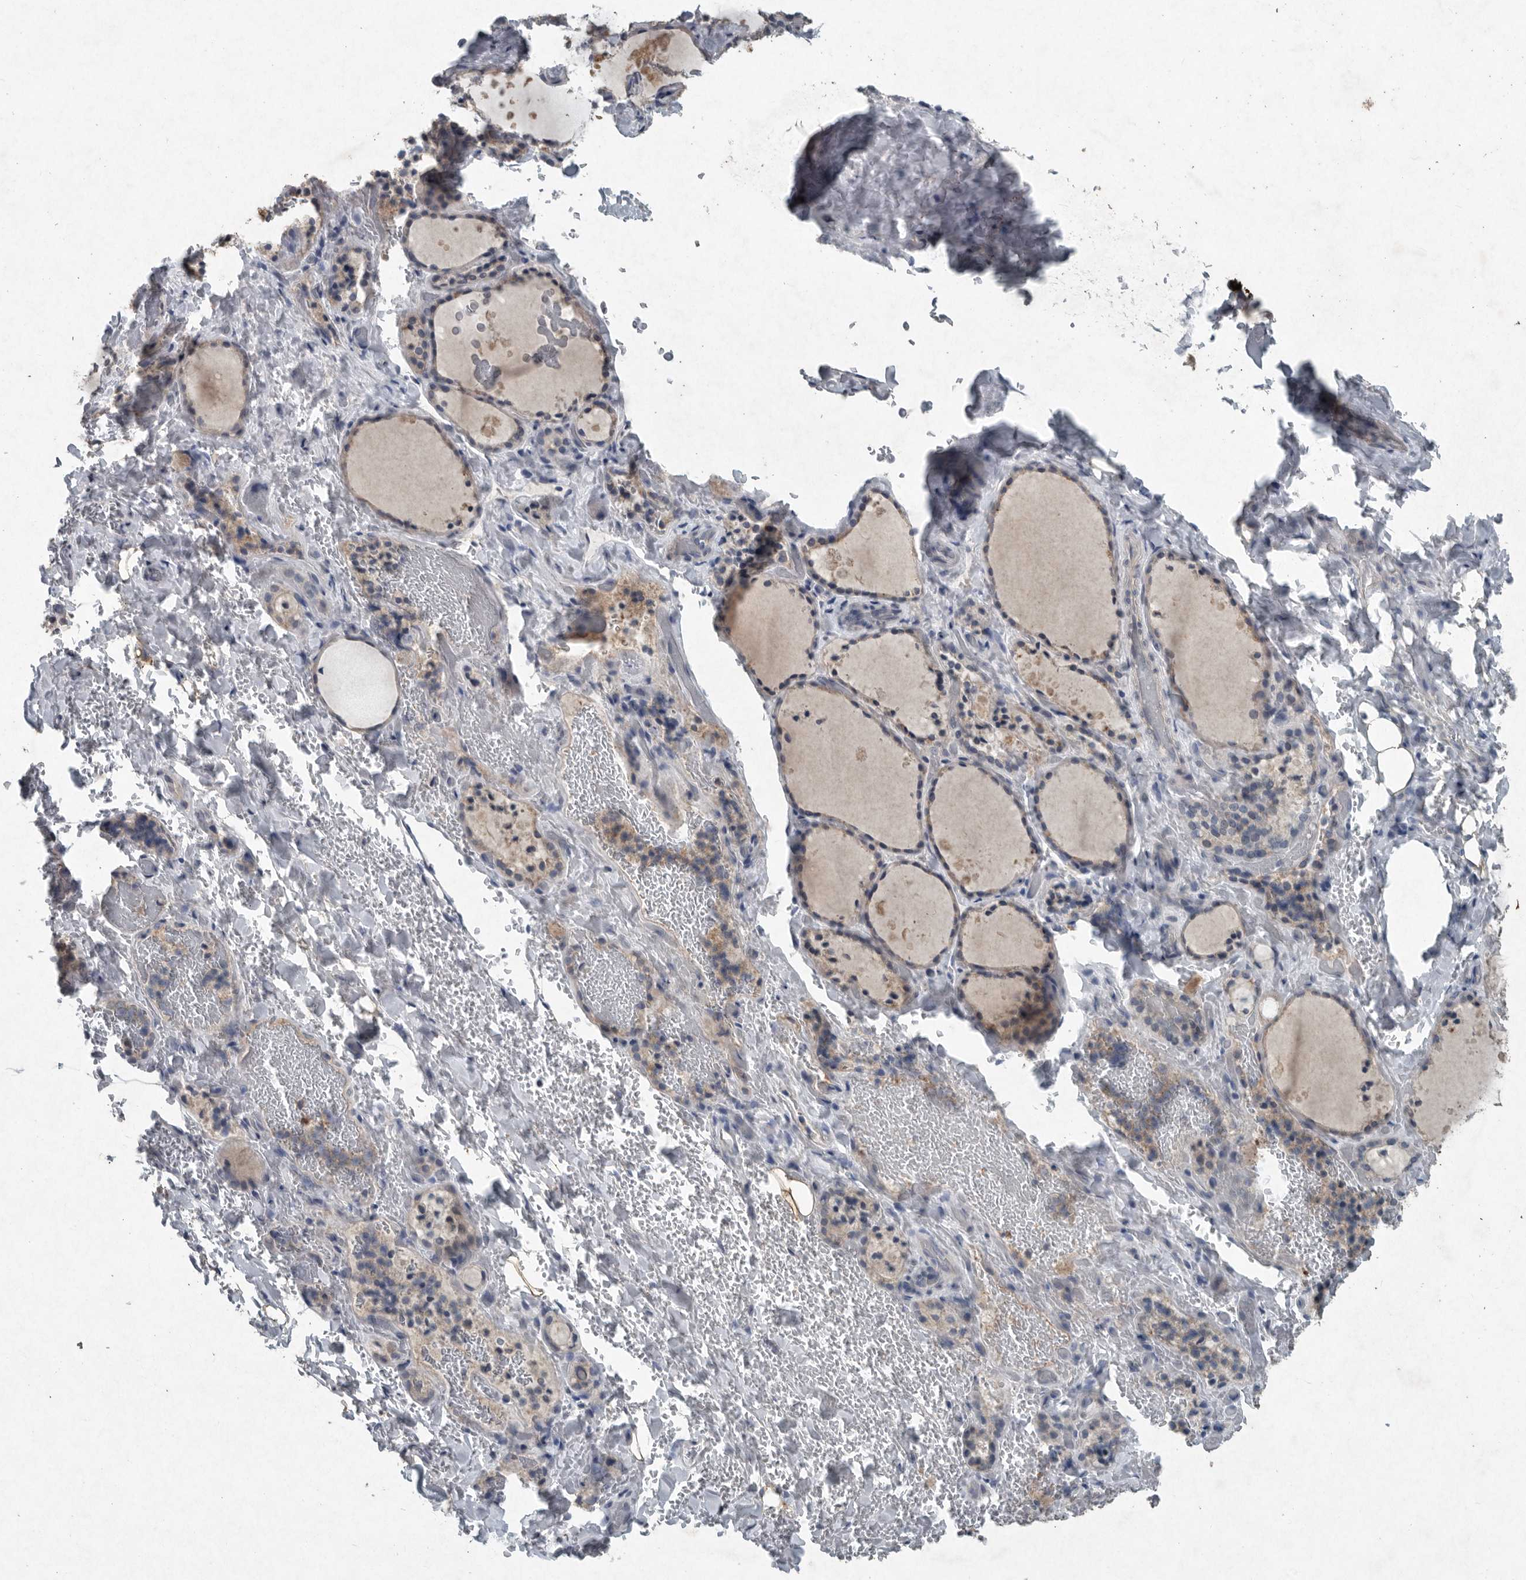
{"staining": {"intensity": "weak", "quantity": "<25%", "location": "cytoplasmic/membranous"}, "tissue": "thyroid gland", "cell_type": "Glandular cells", "image_type": "normal", "snomed": [{"axis": "morphology", "description": "Normal tissue, NOS"}, {"axis": "topography", "description": "Thyroid gland"}], "caption": "The photomicrograph shows no staining of glandular cells in benign thyroid gland.", "gene": "IL20", "patient": {"sex": "female", "age": 44}}